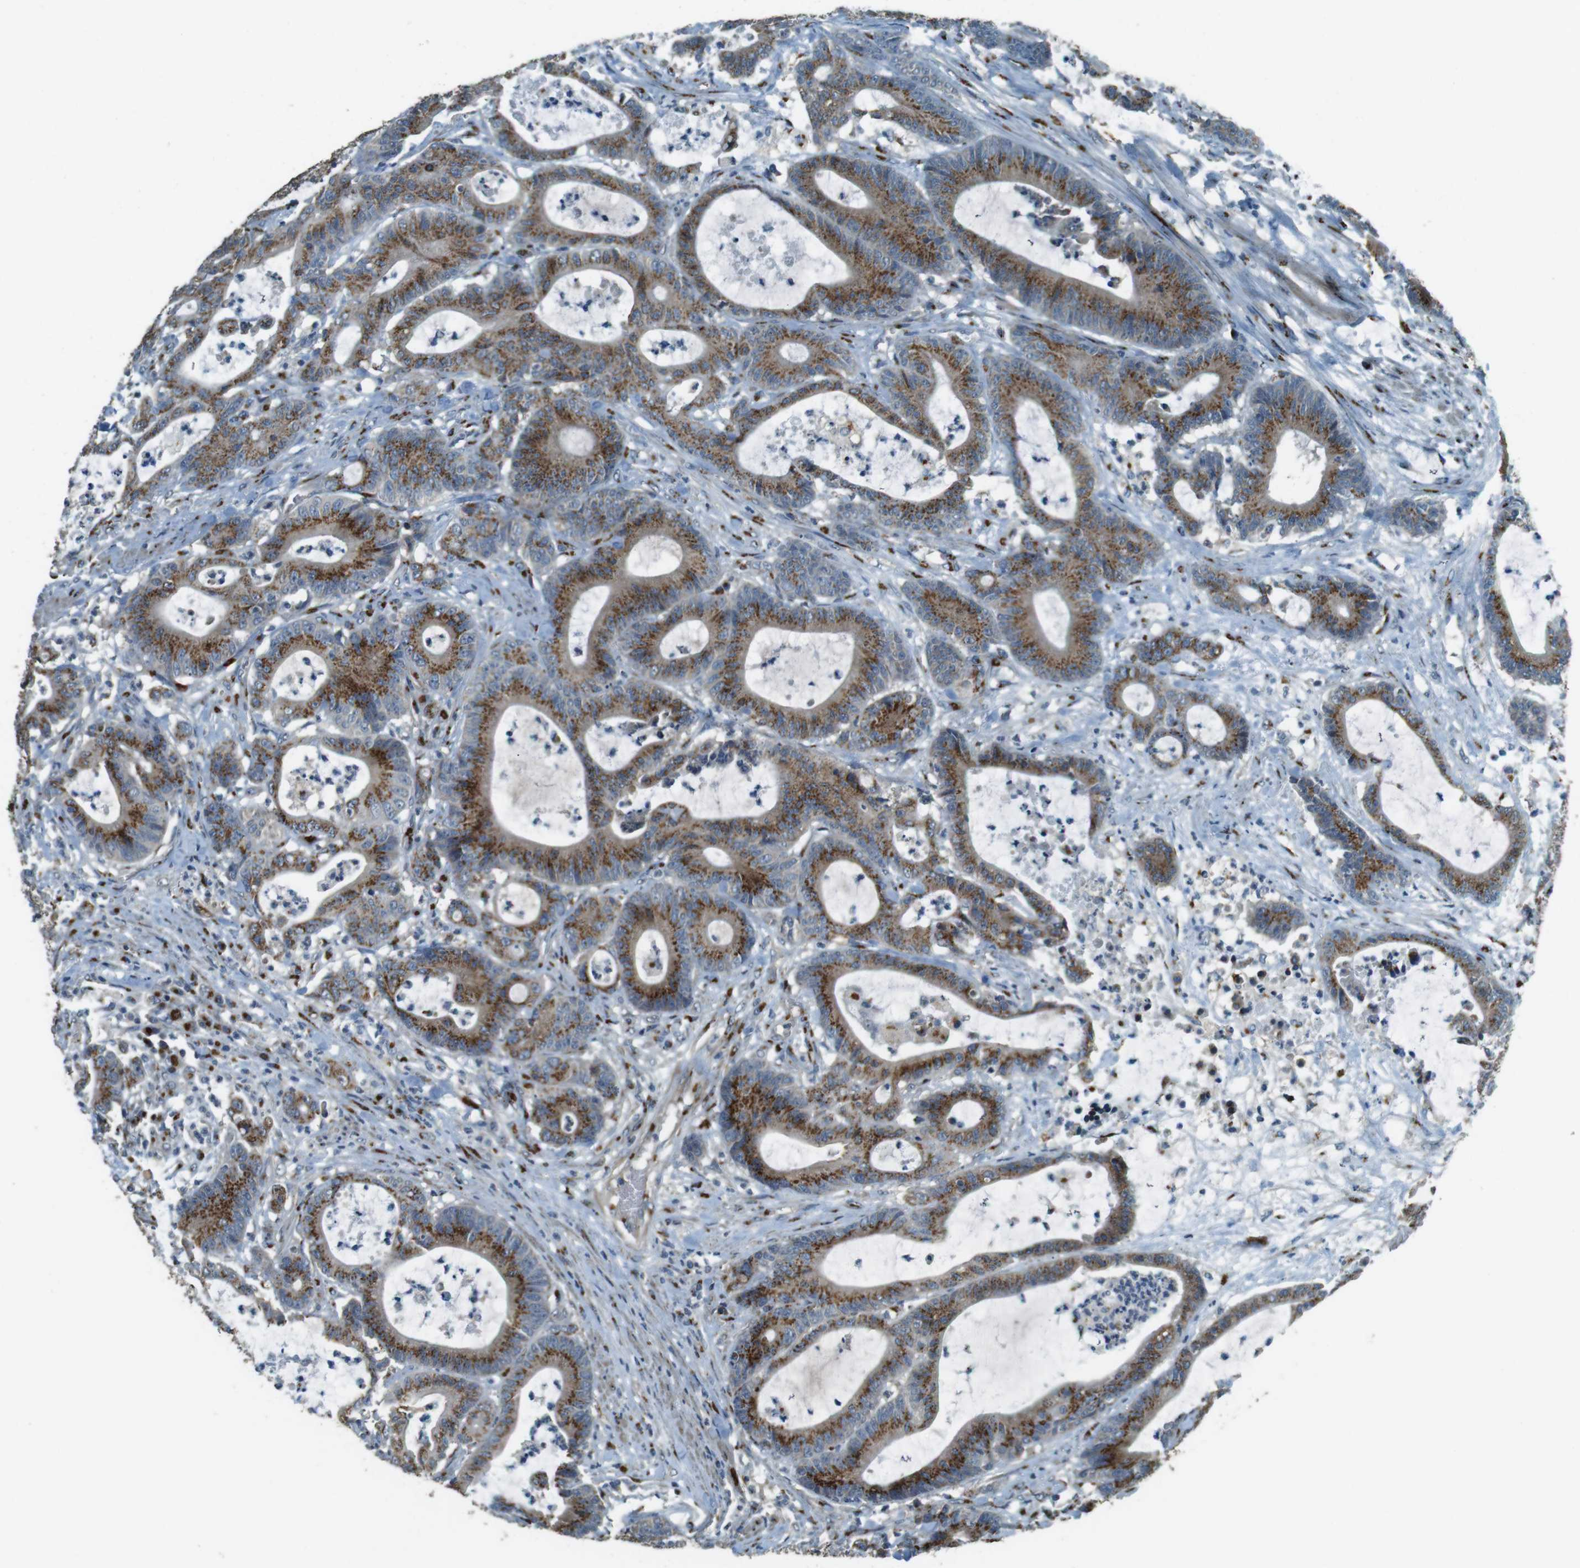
{"staining": {"intensity": "moderate", "quantity": ">75%", "location": "cytoplasmic/membranous"}, "tissue": "colorectal cancer", "cell_type": "Tumor cells", "image_type": "cancer", "snomed": [{"axis": "morphology", "description": "Adenocarcinoma, NOS"}, {"axis": "topography", "description": "Colon"}], "caption": "Adenocarcinoma (colorectal) was stained to show a protein in brown. There is medium levels of moderate cytoplasmic/membranous expression in approximately >75% of tumor cells.", "gene": "TMEM115", "patient": {"sex": "female", "age": 84}}